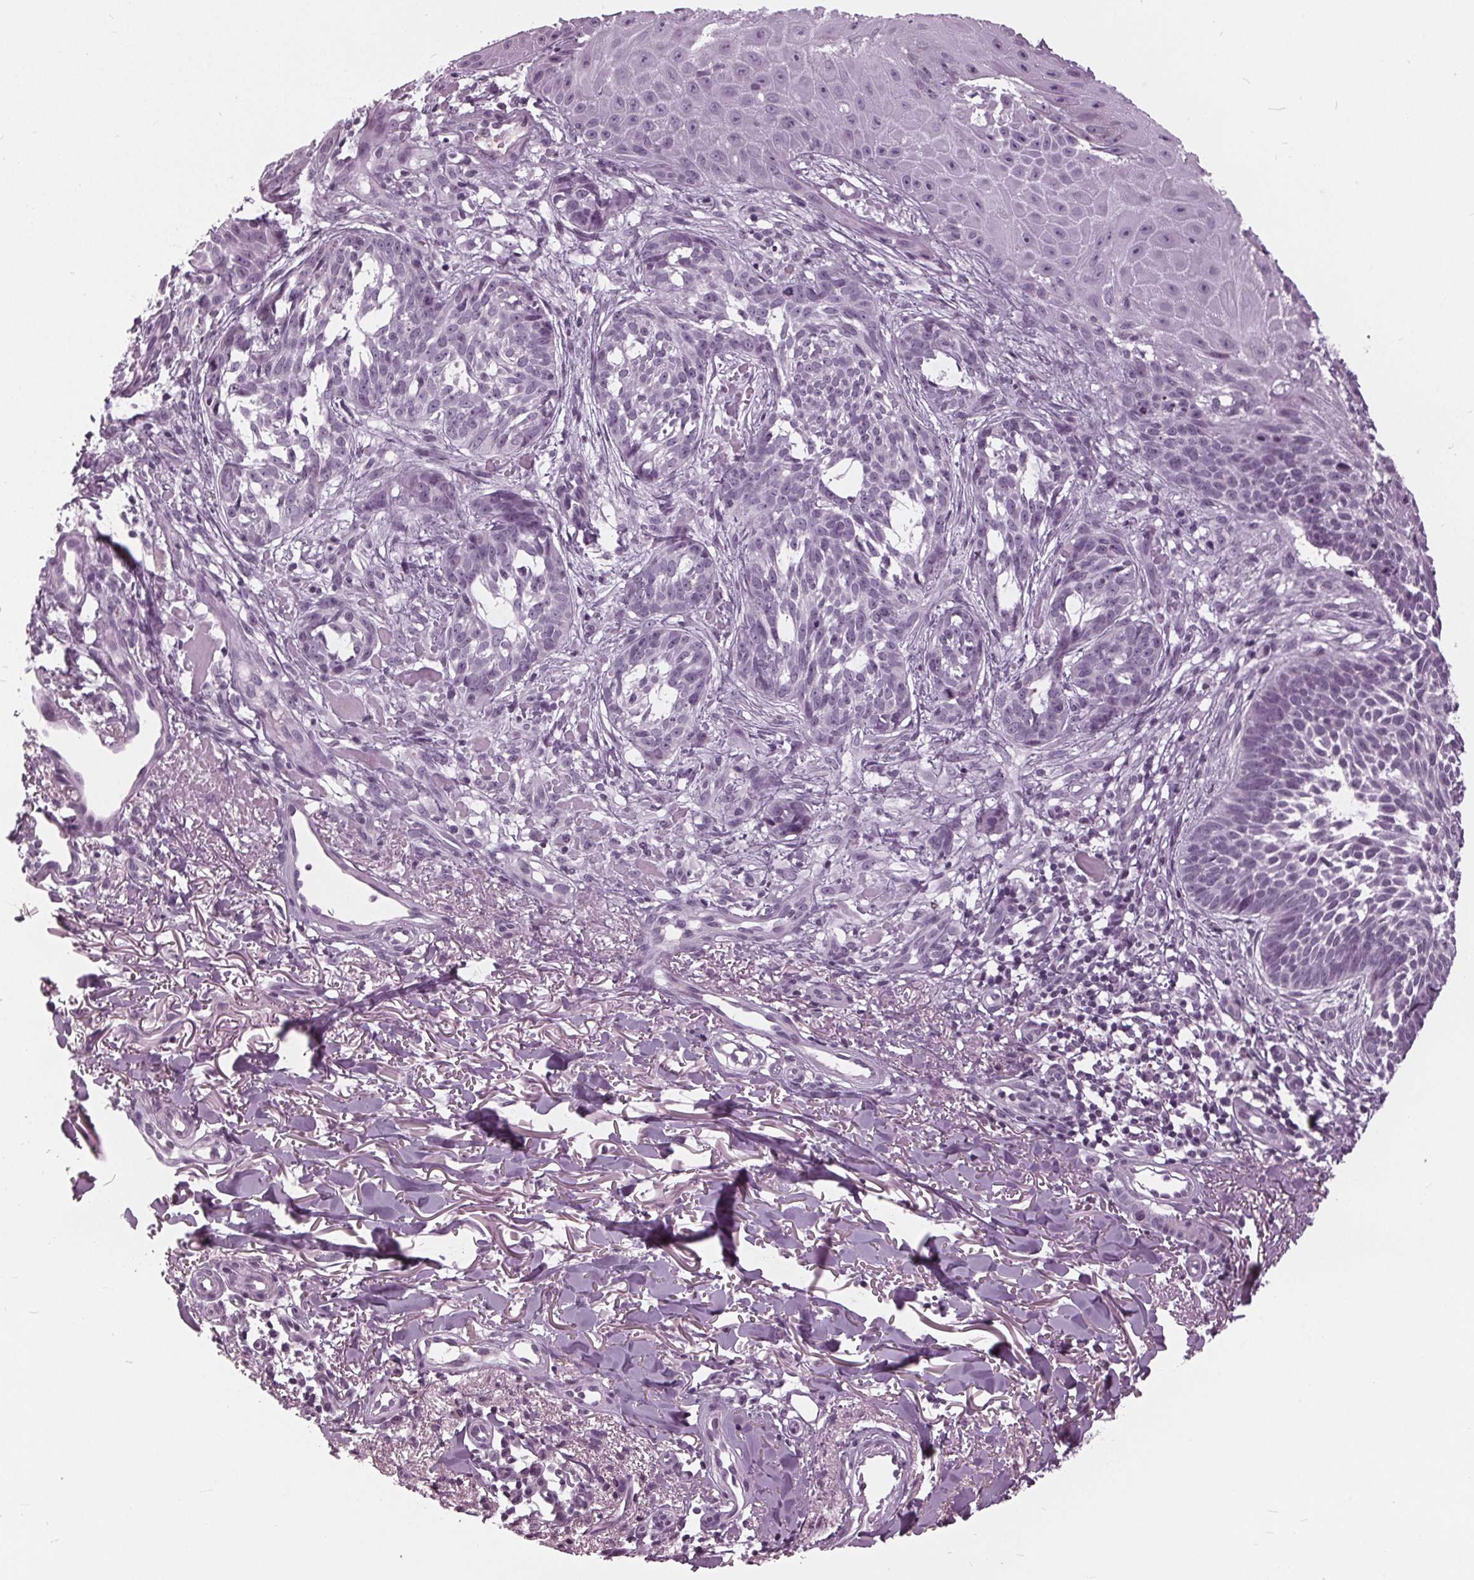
{"staining": {"intensity": "negative", "quantity": "none", "location": "none"}, "tissue": "skin cancer", "cell_type": "Tumor cells", "image_type": "cancer", "snomed": [{"axis": "morphology", "description": "Basal cell carcinoma"}, {"axis": "topography", "description": "Skin"}], "caption": "Immunohistochemistry histopathology image of human skin cancer stained for a protein (brown), which demonstrates no staining in tumor cells. (Brightfield microscopy of DAB immunohistochemistry at high magnification).", "gene": "SLC9A4", "patient": {"sex": "male", "age": 88}}